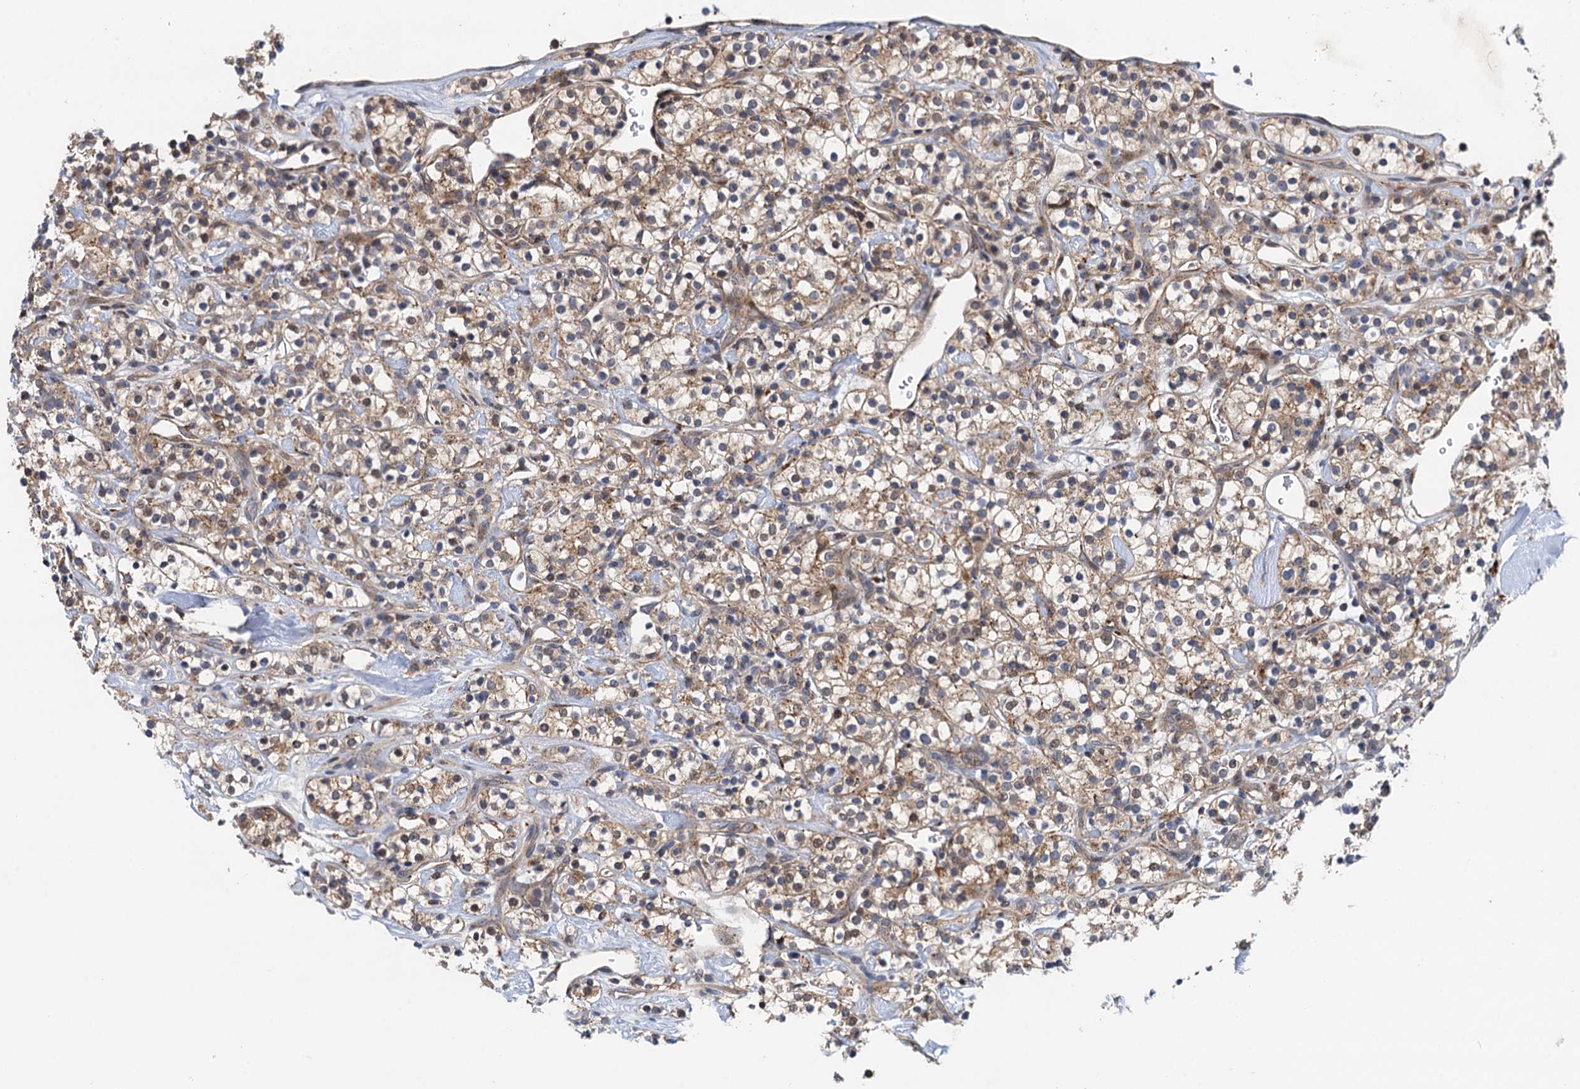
{"staining": {"intensity": "weak", "quantity": "<25%", "location": "cytoplasmic/membranous"}, "tissue": "renal cancer", "cell_type": "Tumor cells", "image_type": "cancer", "snomed": [{"axis": "morphology", "description": "Adenocarcinoma, NOS"}, {"axis": "topography", "description": "Kidney"}], "caption": "Immunohistochemistry (IHC) of renal cancer (adenocarcinoma) exhibits no positivity in tumor cells.", "gene": "NLRP10", "patient": {"sex": "male", "age": 77}}